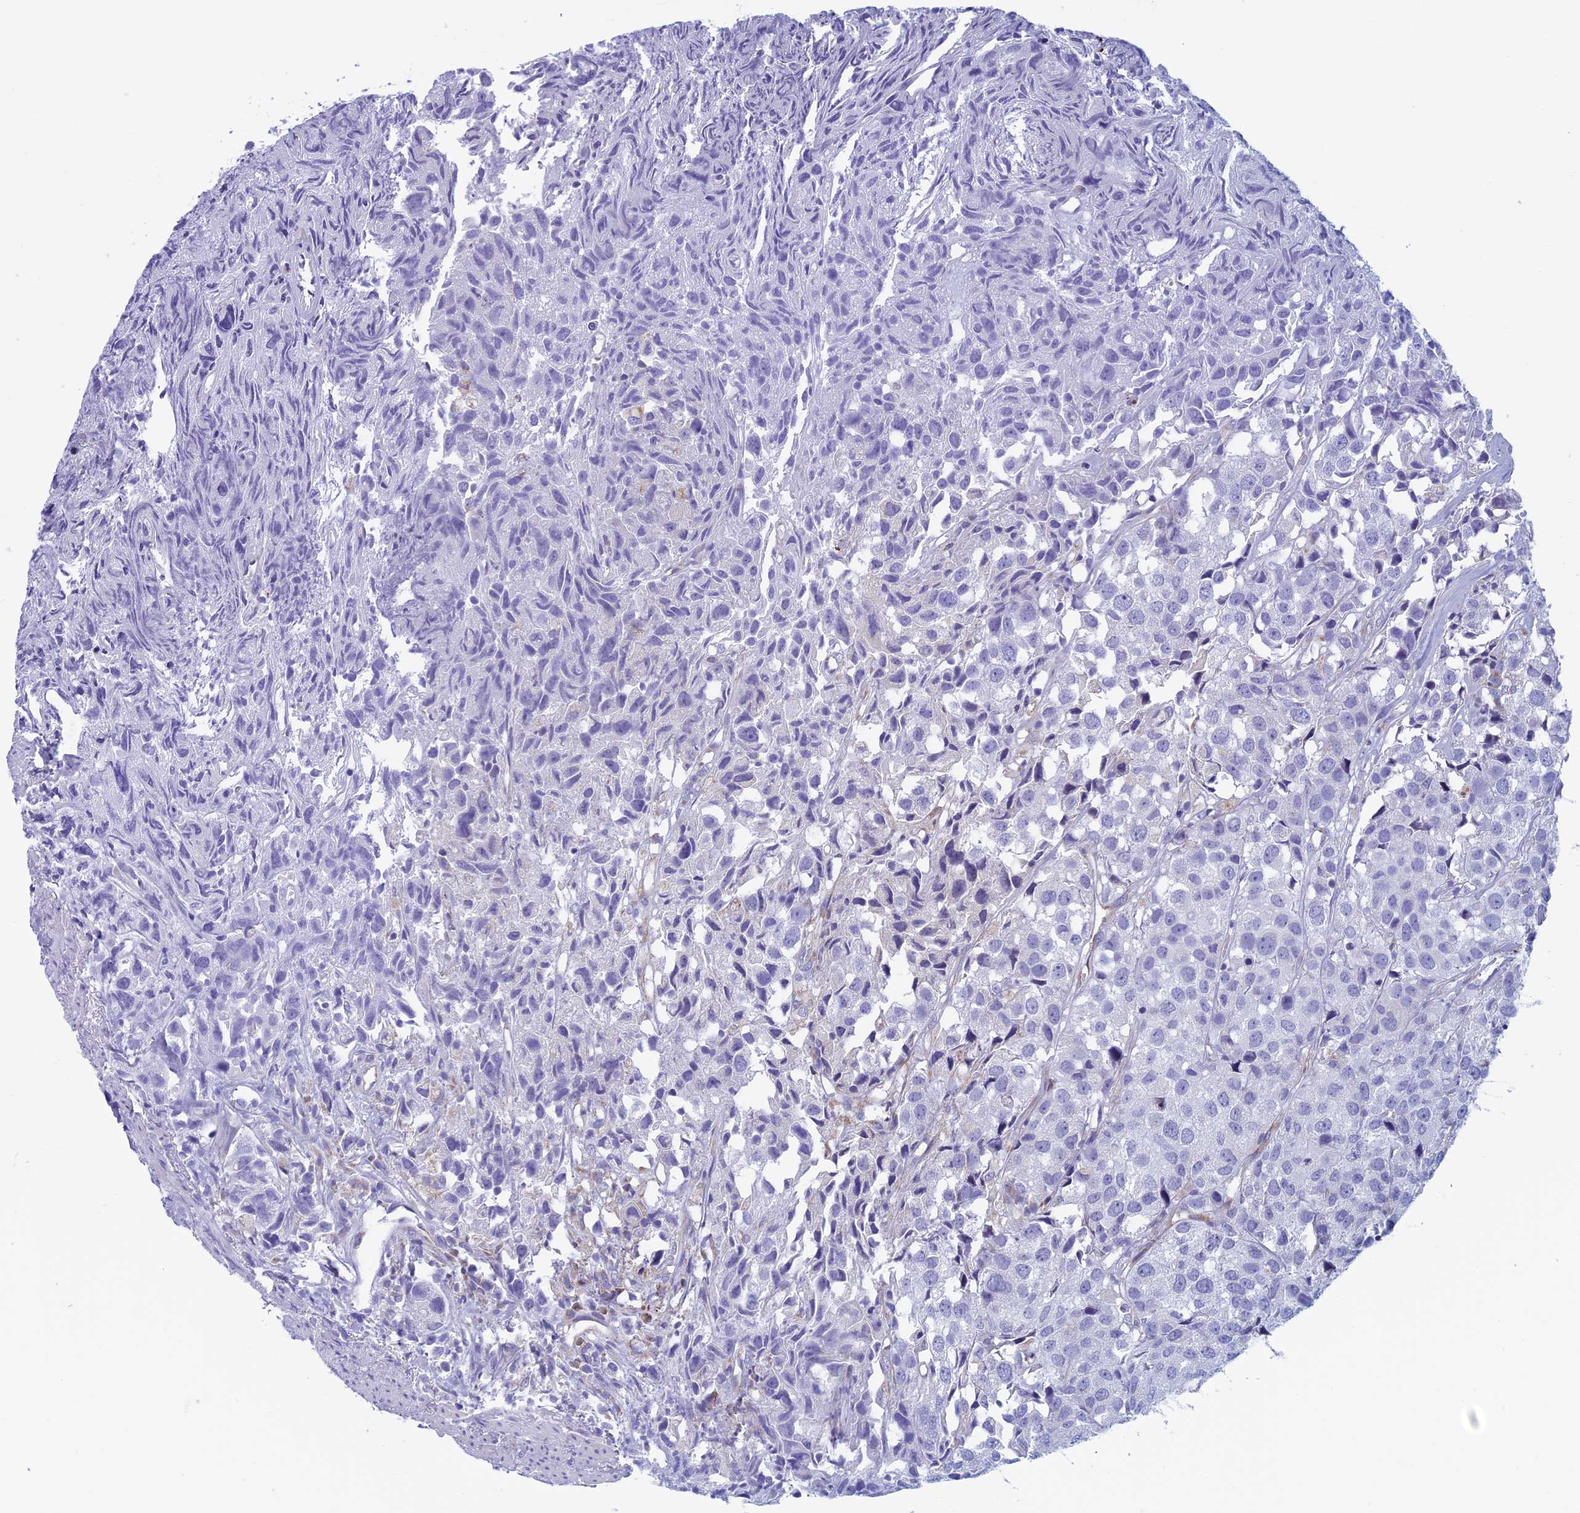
{"staining": {"intensity": "negative", "quantity": "none", "location": "none"}, "tissue": "urothelial cancer", "cell_type": "Tumor cells", "image_type": "cancer", "snomed": [{"axis": "morphology", "description": "Urothelial carcinoma, High grade"}, {"axis": "topography", "description": "Urinary bladder"}], "caption": "High power microscopy micrograph of an immunohistochemistry (IHC) photomicrograph of urothelial cancer, revealing no significant positivity in tumor cells.", "gene": "NDUFB9", "patient": {"sex": "female", "age": 75}}